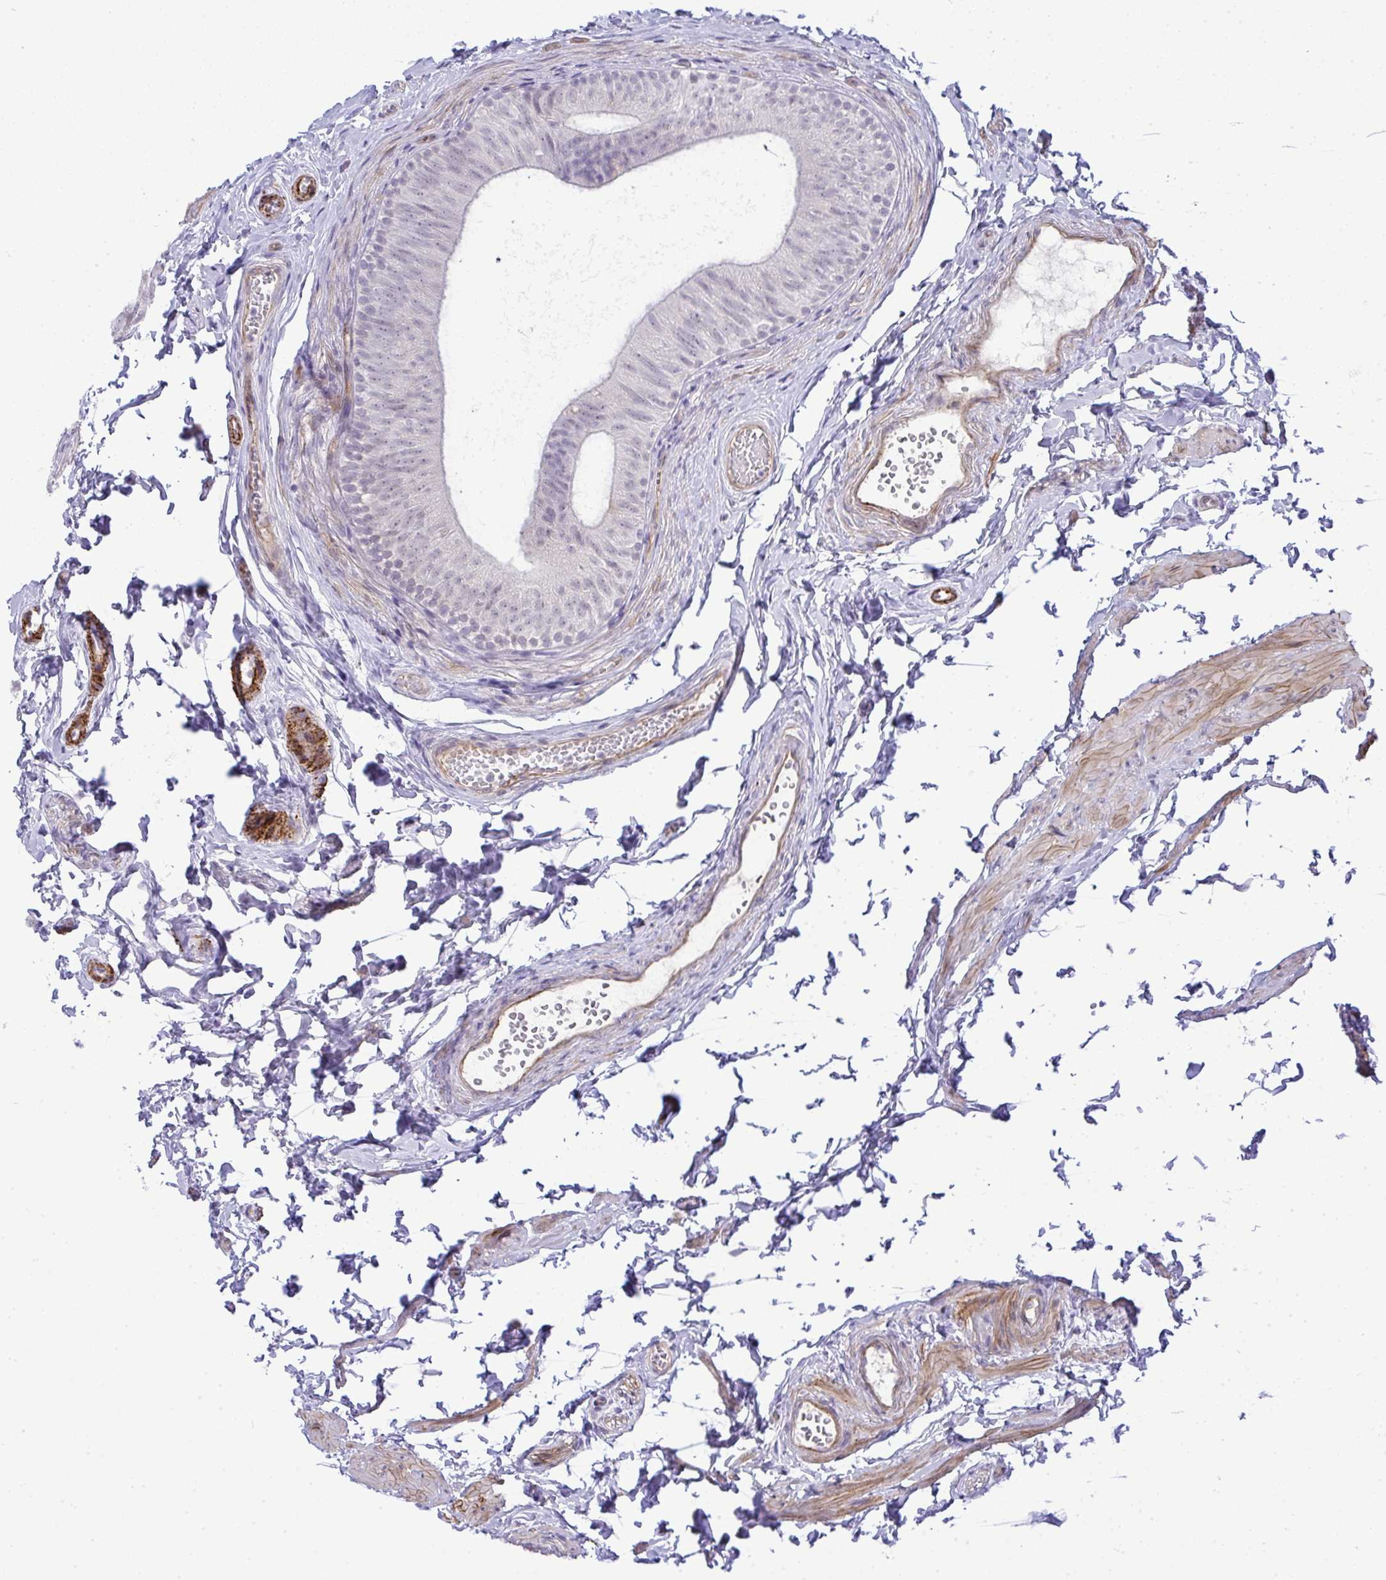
{"staining": {"intensity": "negative", "quantity": "none", "location": "none"}, "tissue": "epididymis", "cell_type": "Glandular cells", "image_type": "normal", "snomed": [{"axis": "morphology", "description": "Normal tissue, NOS"}, {"axis": "topography", "description": "Epididymis, spermatic cord, NOS"}, {"axis": "topography", "description": "Epididymis"}, {"axis": "topography", "description": "Peripheral nerve tissue"}], "caption": "Protein analysis of unremarkable epididymis shows no significant staining in glandular cells. (Brightfield microscopy of DAB immunohistochemistry at high magnification).", "gene": "UBE2S", "patient": {"sex": "male", "age": 29}}